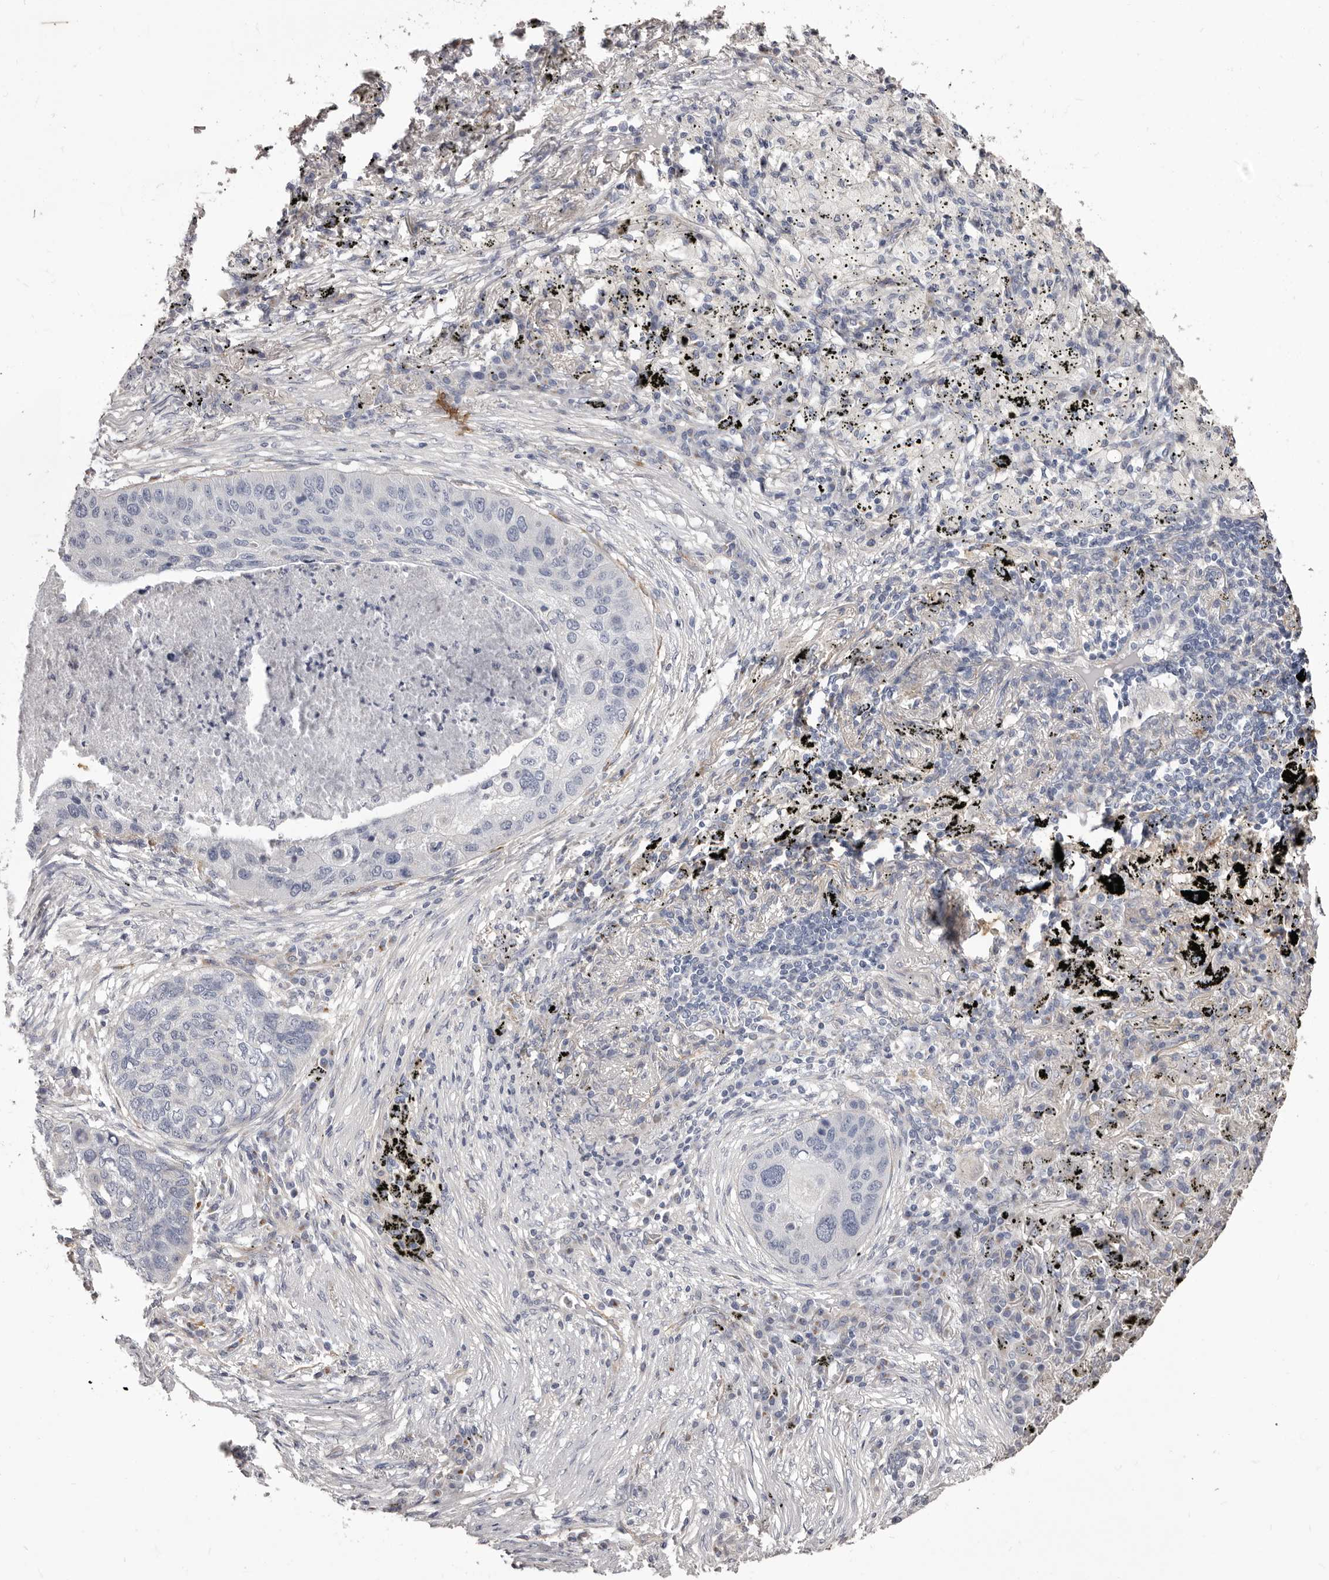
{"staining": {"intensity": "negative", "quantity": "none", "location": "none"}, "tissue": "lung cancer", "cell_type": "Tumor cells", "image_type": "cancer", "snomed": [{"axis": "morphology", "description": "Squamous cell carcinoma, NOS"}, {"axis": "topography", "description": "Lung"}], "caption": "High magnification brightfield microscopy of squamous cell carcinoma (lung) stained with DAB (3,3'-diaminobenzidine) (brown) and counterstained with hematoxylin (blue): tumor cells show no significant expression.", "gene": "COL6A1", "patient": {"sex": "female", "age": 63}}